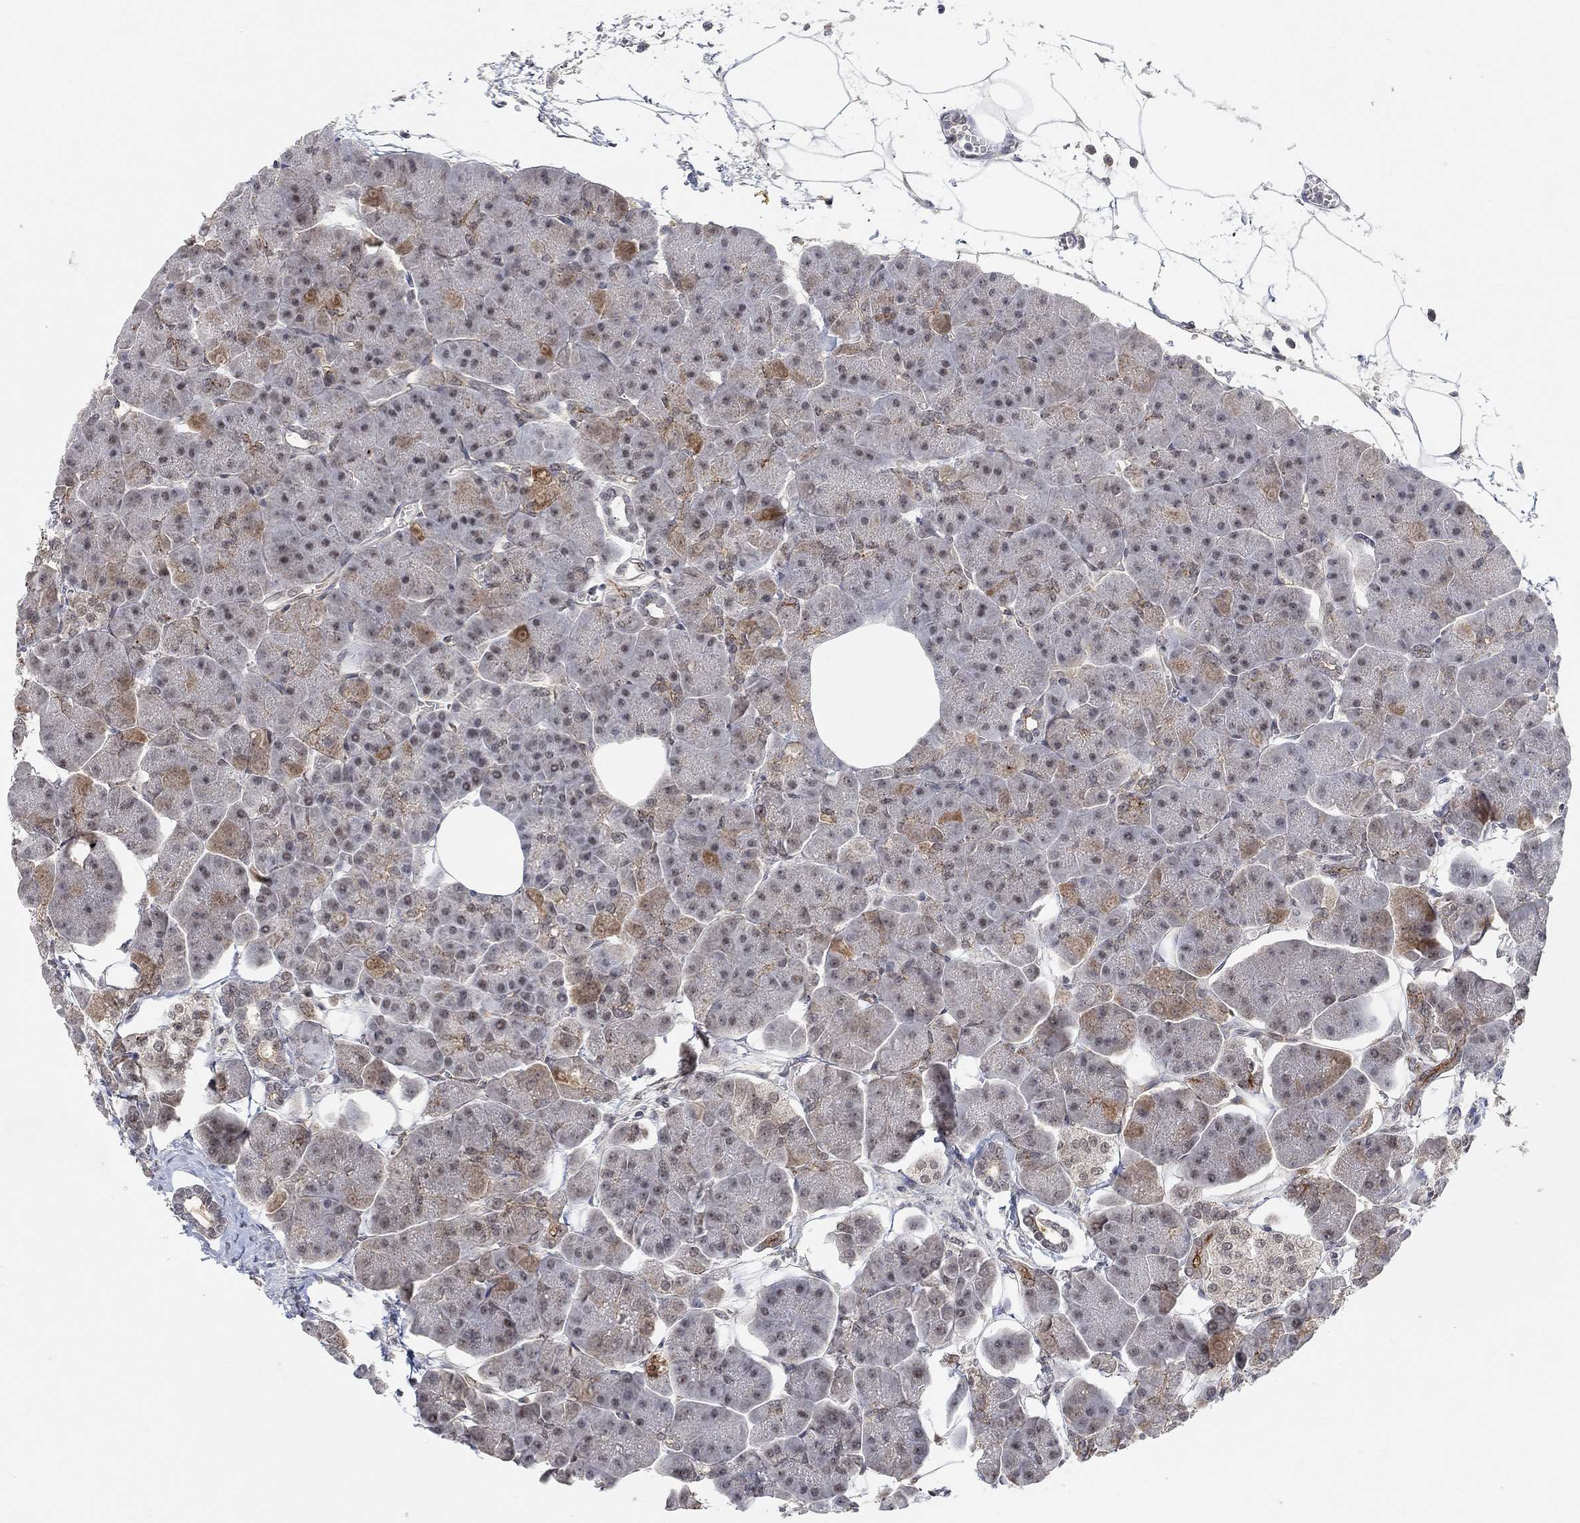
{"staining": {"intensity": "moderate", "quantity": "<25%", "location": "cytoplasmic/membranous,nuclear"}, "tissue": "pancreas", "cell_type": "Exocrine glandular cells", "image_type": "normal", "snomed": [{"axis": "morphology", "description": "Normal tissue, NOS"}, {"axis": "topography", "description": "Adipose tissue"}, {"axis": "topography", "description": "Pancreas"}, {"axis": "topography", "description": "Peripheral nerve tissue"}], "caption": "Immunohistochemistry (IHC) (DAB) staining of unremarkable human pancreas reveals moderate cytoplasmic/membranous,nuclear protein expression in about <25% of exocrine glandular cells. The protein is stained brown, and the nuclei are stained in blue (DAB (3,3'-diaminobenzidine) IHC with brightfield microscopy, high magnification).", "gene": "THAP8", "patient": {"sex": "female", "age": 58}}